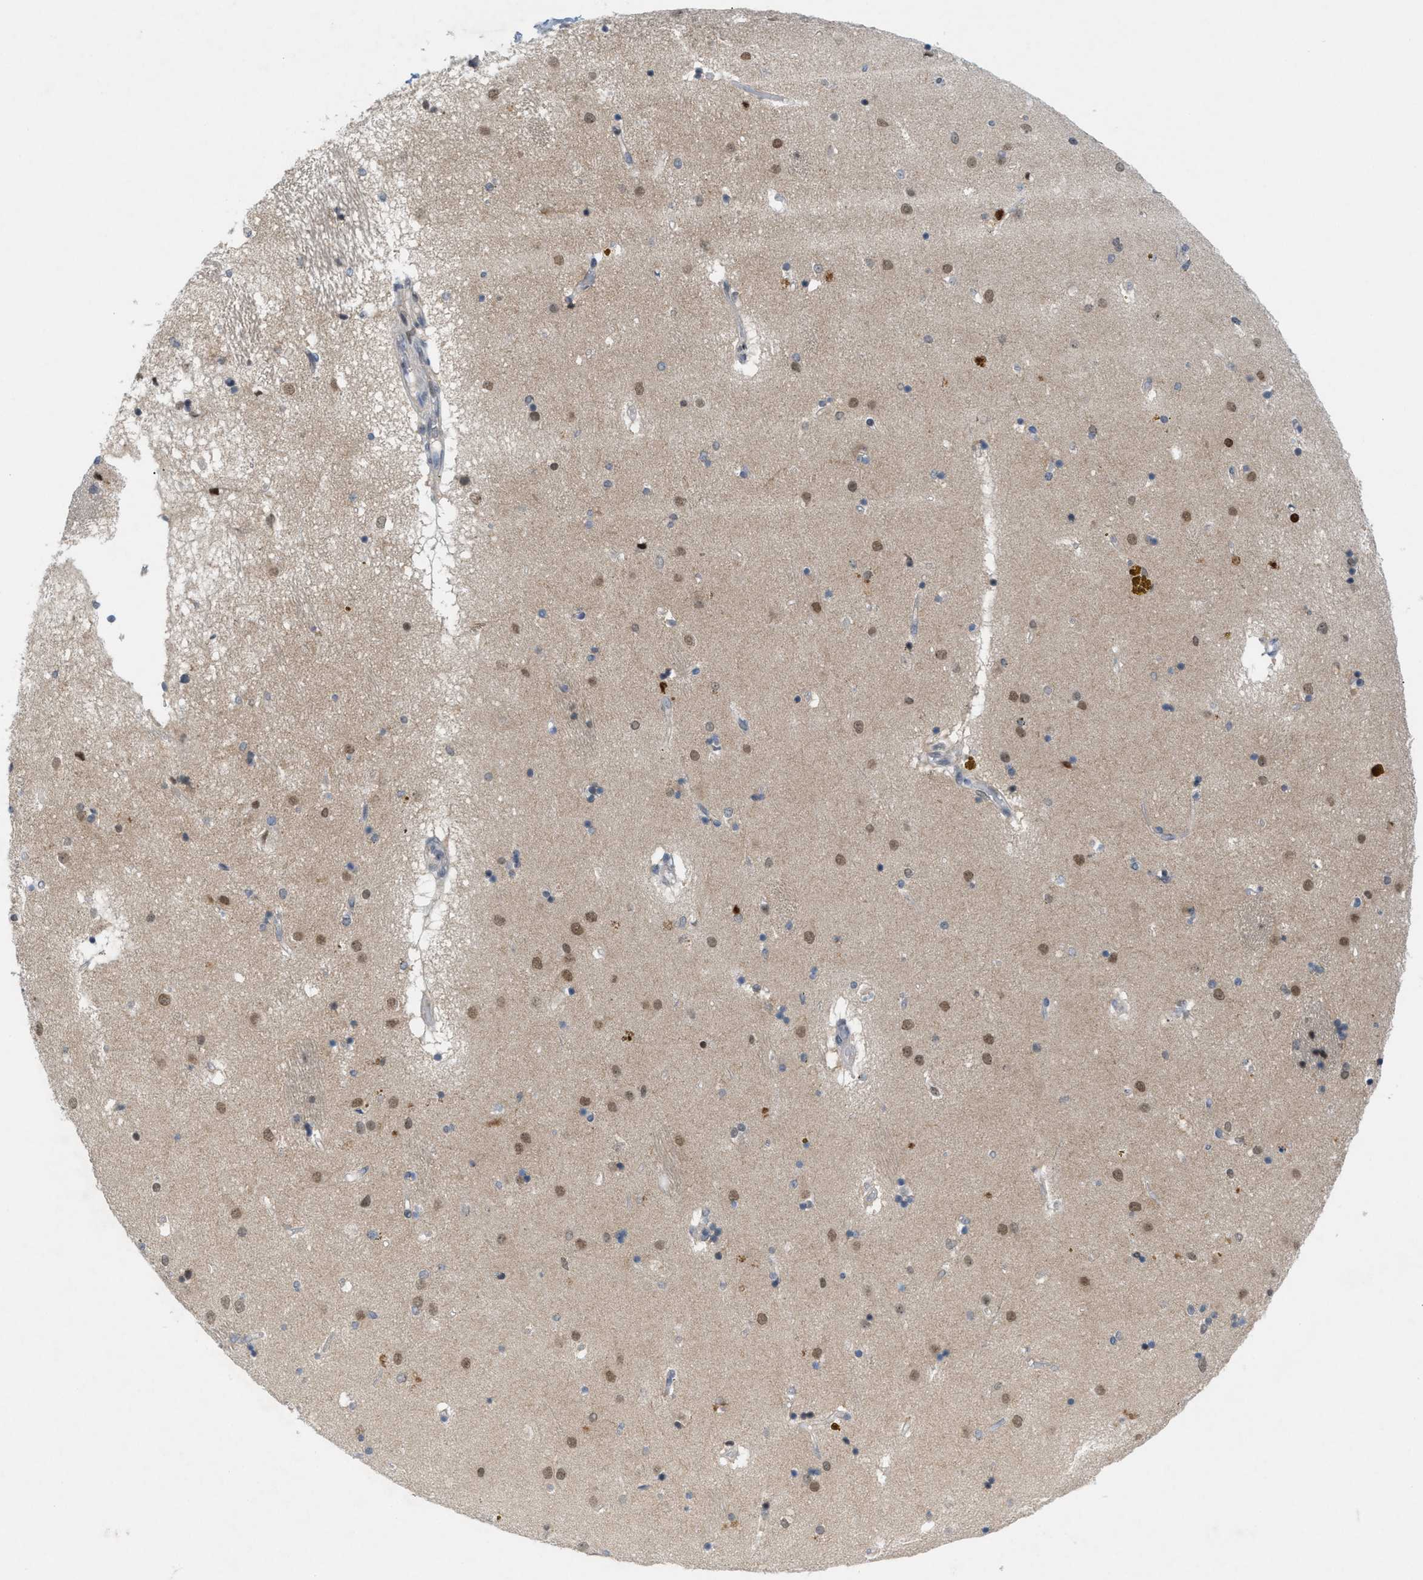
{"staining": {"intensity": "negative", "quantity": "none", "location": "none"}, "tissue": "caudate", "cell_type": "Glial cells", "image_type": "normal", "snomed": [{"axis": "morphology", "description": "Normal tissue, NOS"}, {"axis": "topography", "description": "Lateral ventricle wall"}], "caption": "Caudate stained for a protein using immunohistochemistry (IHC) reveals no positivity glial cells.", "gene": "WIPI2", "patient": {"sex": "male", "age": 70}}